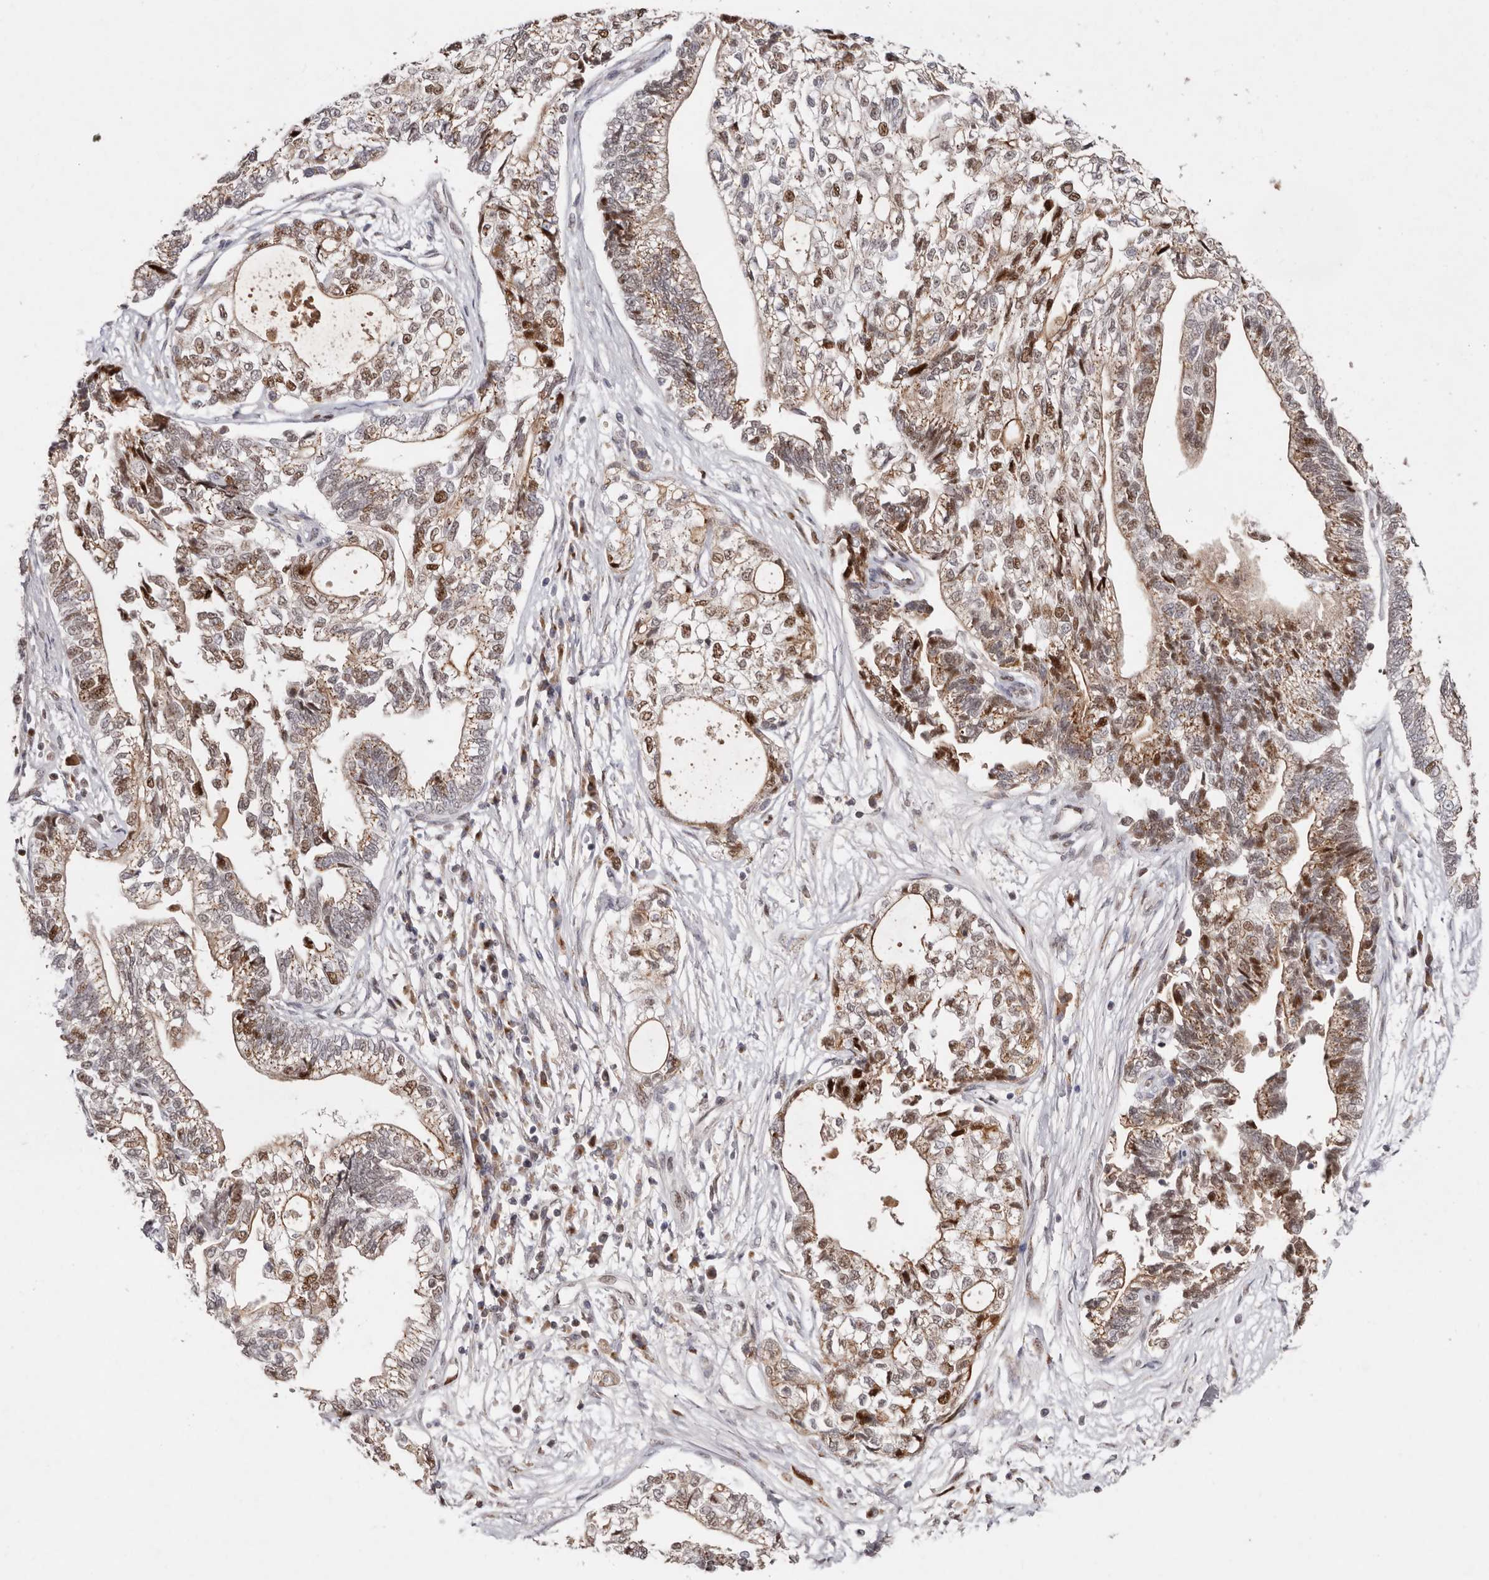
{"staining": {"intensity": "moderate", "quantity": ">75%", "location": "cytoplasmic/membranous,nuclear"}, "tissue": "pancreatic cancer", "cell_type": "Tumor cells", "image_type": "cancer", "snomed": [{"axis": "morphology", "description": "Adenocarcinoma, NOS"}, {"axis": "topography", "description": "Pancreas"}], "caption": "Adenocarcinoma (pancreatic) stained with a protein marker demonstrates moderate staining in tumor cells.", "gene": "KLF7", "patient": {"sex": "male", "age": 72}}